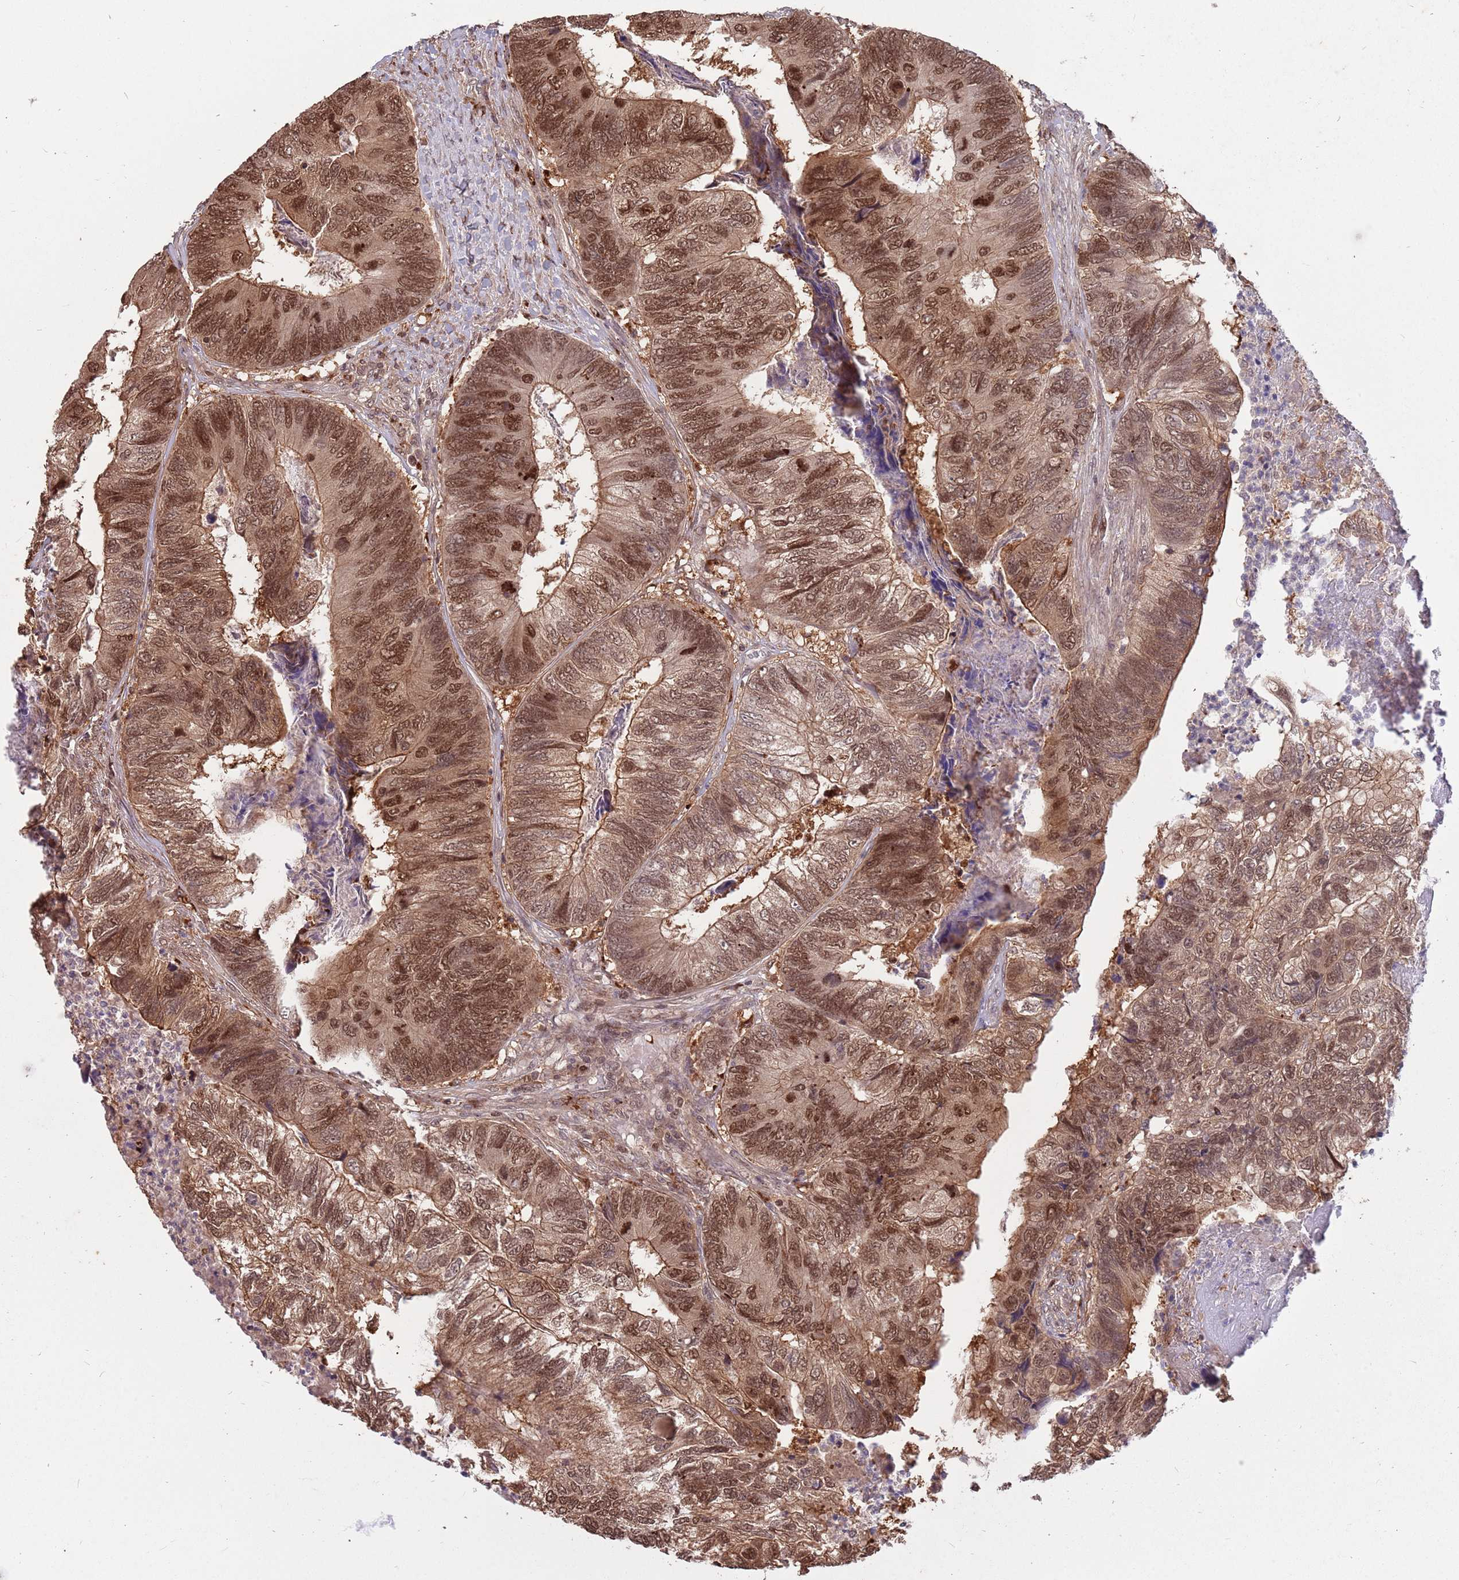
{"staining": {"intensity": "moderate", "quantity": ">75%", "location": "cytoplasmic/membranous,nuclear"}, "tissue": "colorectal cancer", "cell_type": "Tumor cells", "image_type": "cancer", "snomed": [{"axis": "morphology", "description": "Adenocarcinoma, NOS"}, {"axis": "topography", "description": "Colon"}], "caption": "This histopathology image reveals immunohistochemistry (IHC) staining of colorectal cancer (adenocarcinoma), with medium moderate cytoplasmic/membranous and nuclear positivity in about >75% of tumor cells.", "gene": "SALL1", "patient": {"sex": "female", "age": 67}}